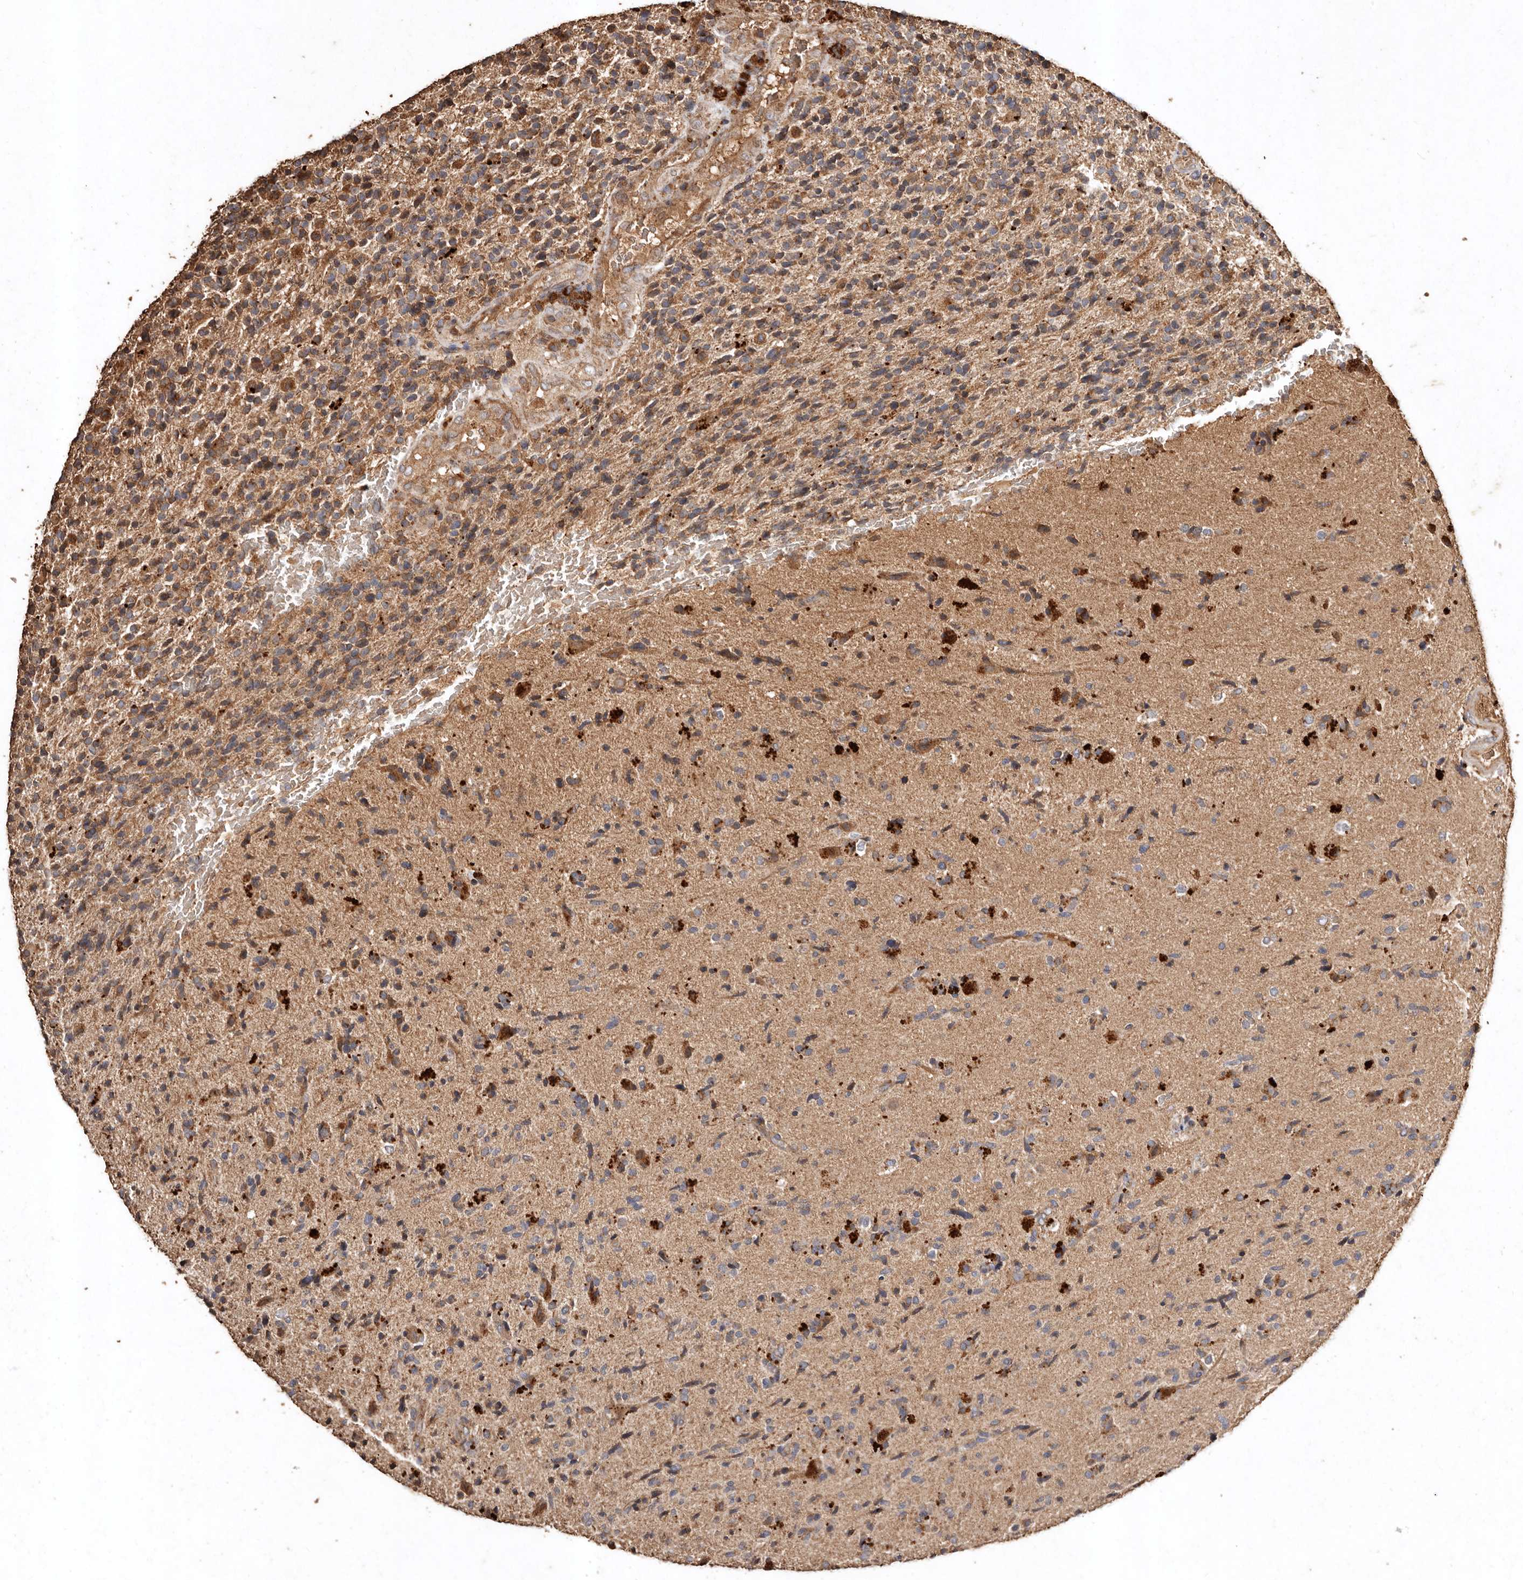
{"staining": {"intensity": "weak", "quantity": "25%-75%", "location": "cytoplasmic/membranous"}, "tissue": "glioma", "cell_type": "Tumor cells", "image_type": "cancer", "snomed": [{"axis": "morphology", "description": "Glioma, malignant, High grade"}, {"axis": "topography", "description": "Brain"}], "caption": "An image of human glioma stained for a protein shows weak cytoplasmic/membranous brown staining in tumor cells.", "gene": "FARS2", "patient": {"sex": "male", "age": 72}}